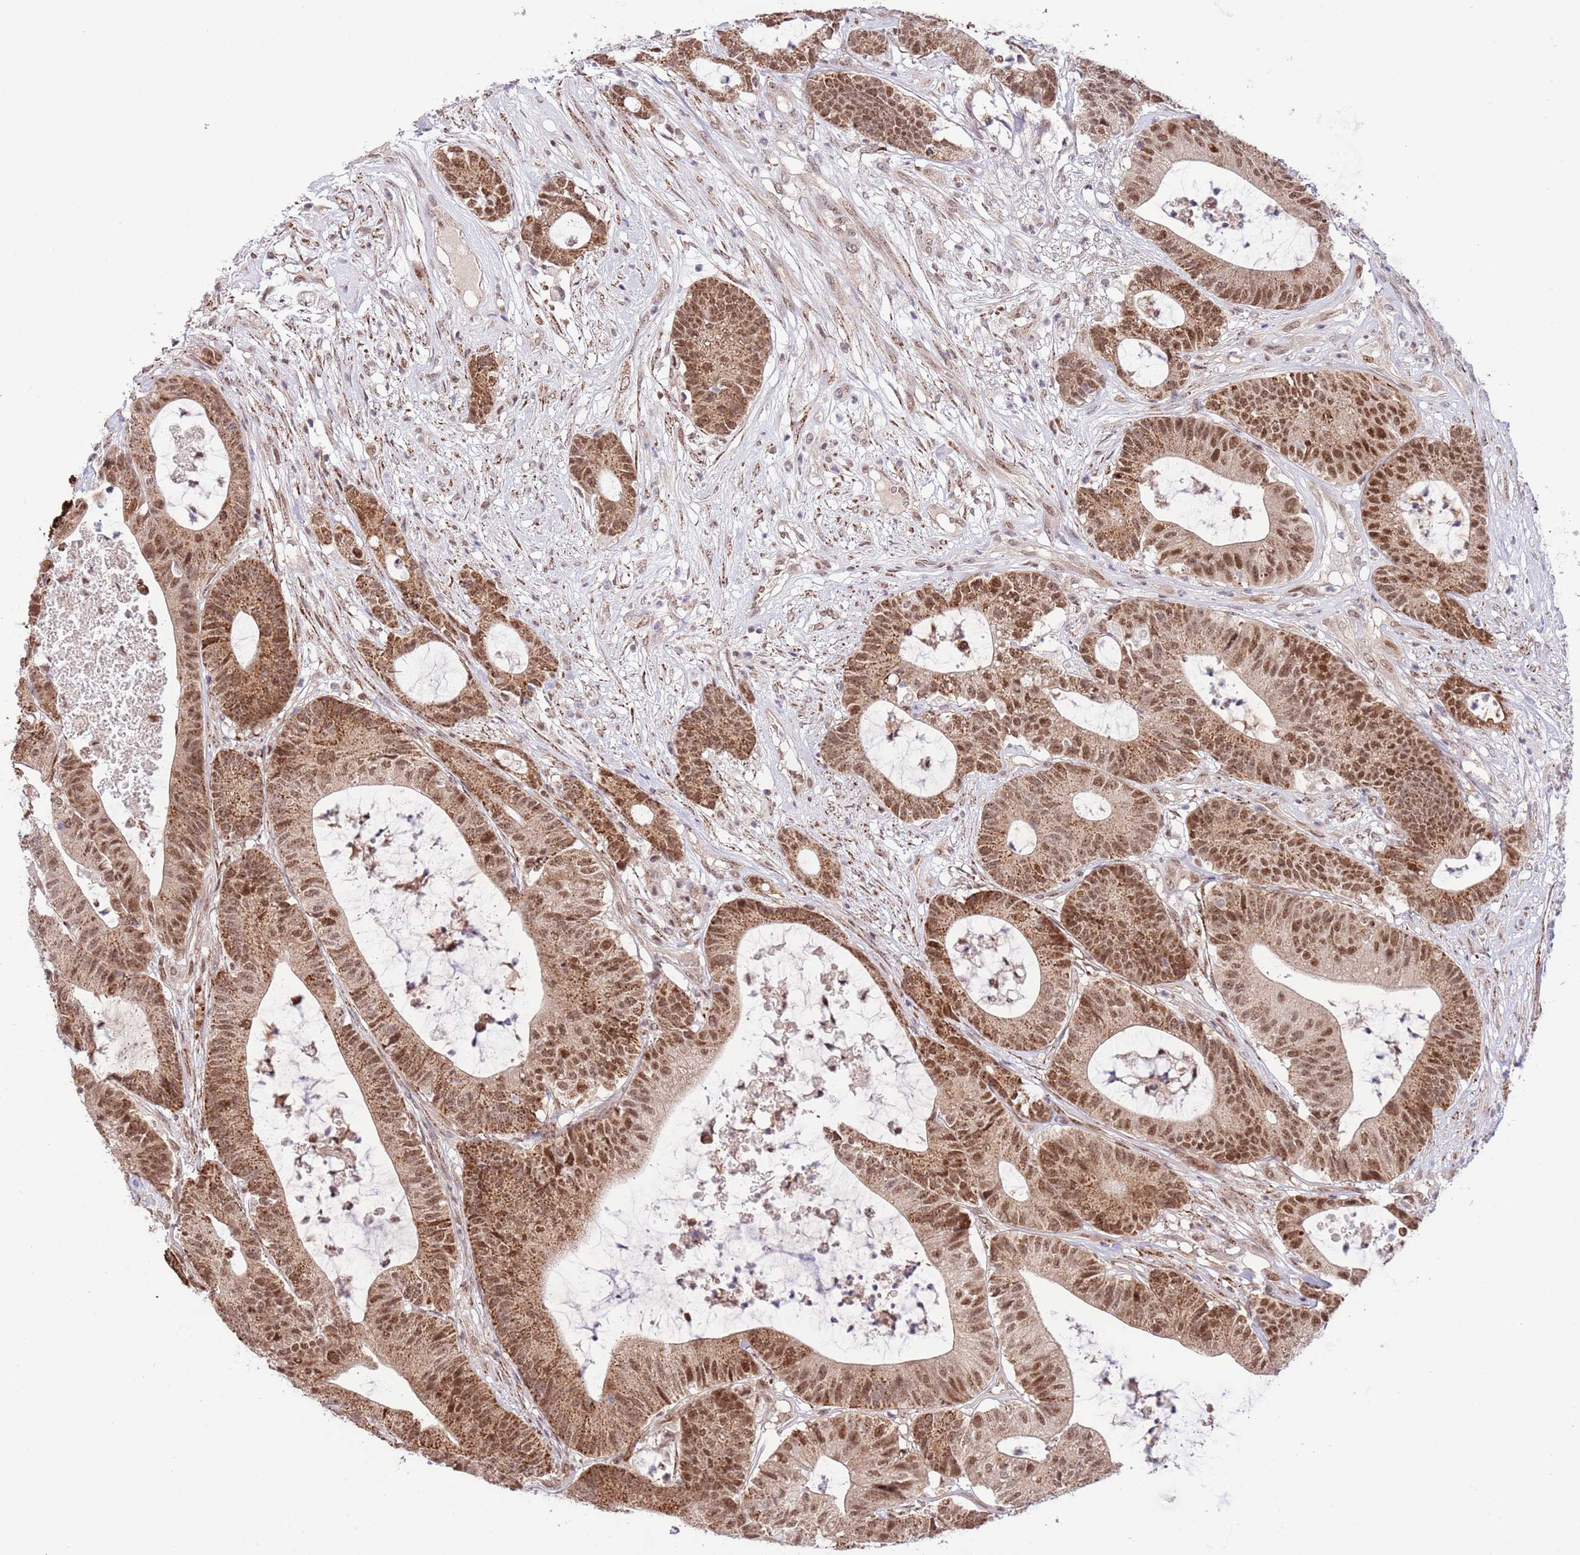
{"staining": {"intensity": "moderate", "quantity": ">75%", "location": "cytoplasmic/membranous,nuclear"}, "tissue": "colorectal cancer", "cell_type": "Tumor cells", "image_type": "cancer", "snomed": [{"axis": "morphology", "description": "Adenocarcinoma, NOS"}, {"axis": "topography", "description": "Colon"}], "caption": "Immunohistochemistry staining of adenocarcinoma (colorectal), which displays medium levels of moderate cytoplasmic/membranous and nuclear staining in approximately >75% of tumor cells indicating moderate cytoplasmic/membranous and nuclear protein positivity. The staining was performed using DAB (3,3'-diaminobenzidine) (brown) for protein detection and nuclei were counterstained in hematoxylin (blue).", "gene": "CHD1", "patient": {"sex": "female", "age": 84}}